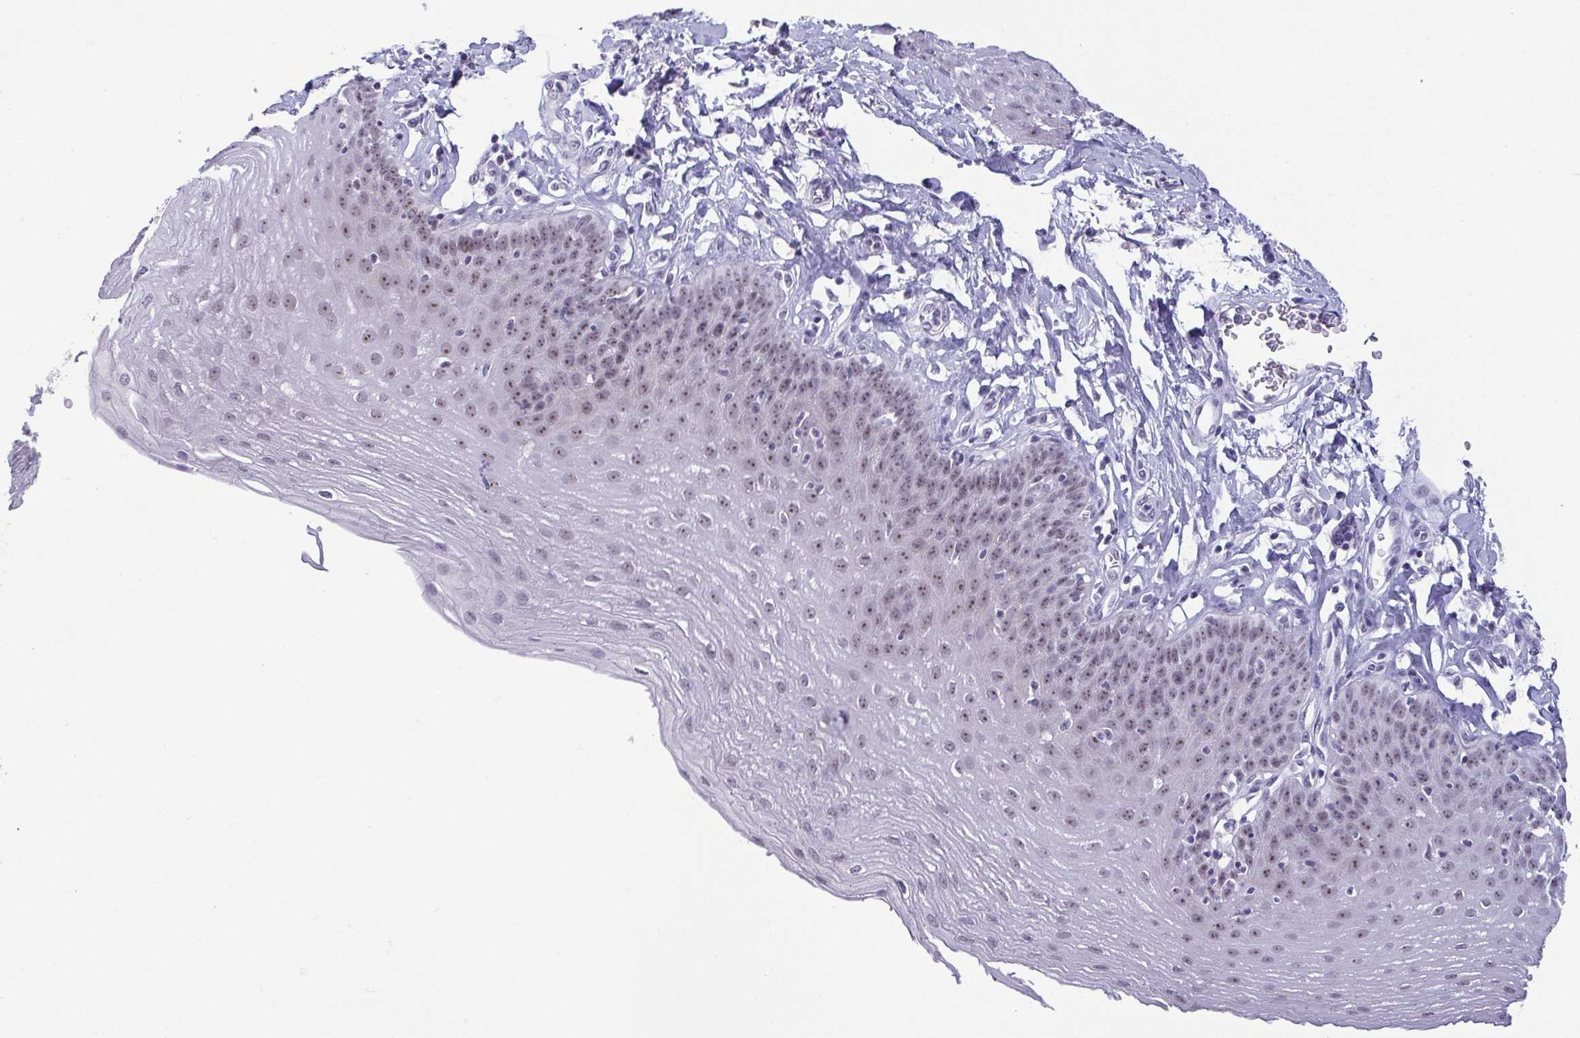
{"staining": {"intensity": "weak", "quantity": "25%-75%", "location": "nuclear"}, "tissue": "esophagus", "cell_type": "Squamous epithelial cells", "image_type": "normal", "snomed": [{"axis": "morphology", "description": "Normal tissue, NOS"}, {"axis": "topography", "description": "Esophagus"}], "caption": "This micrograph shows unremarkable esophagus stained with IHC to label a protein in brown. The nuclear of squamous epithelial cells show weak positivity for the protein. Nuclei are counter-stained blue.", "gene": "BZW1", "patient": {"sex": "female", "age": 81}}